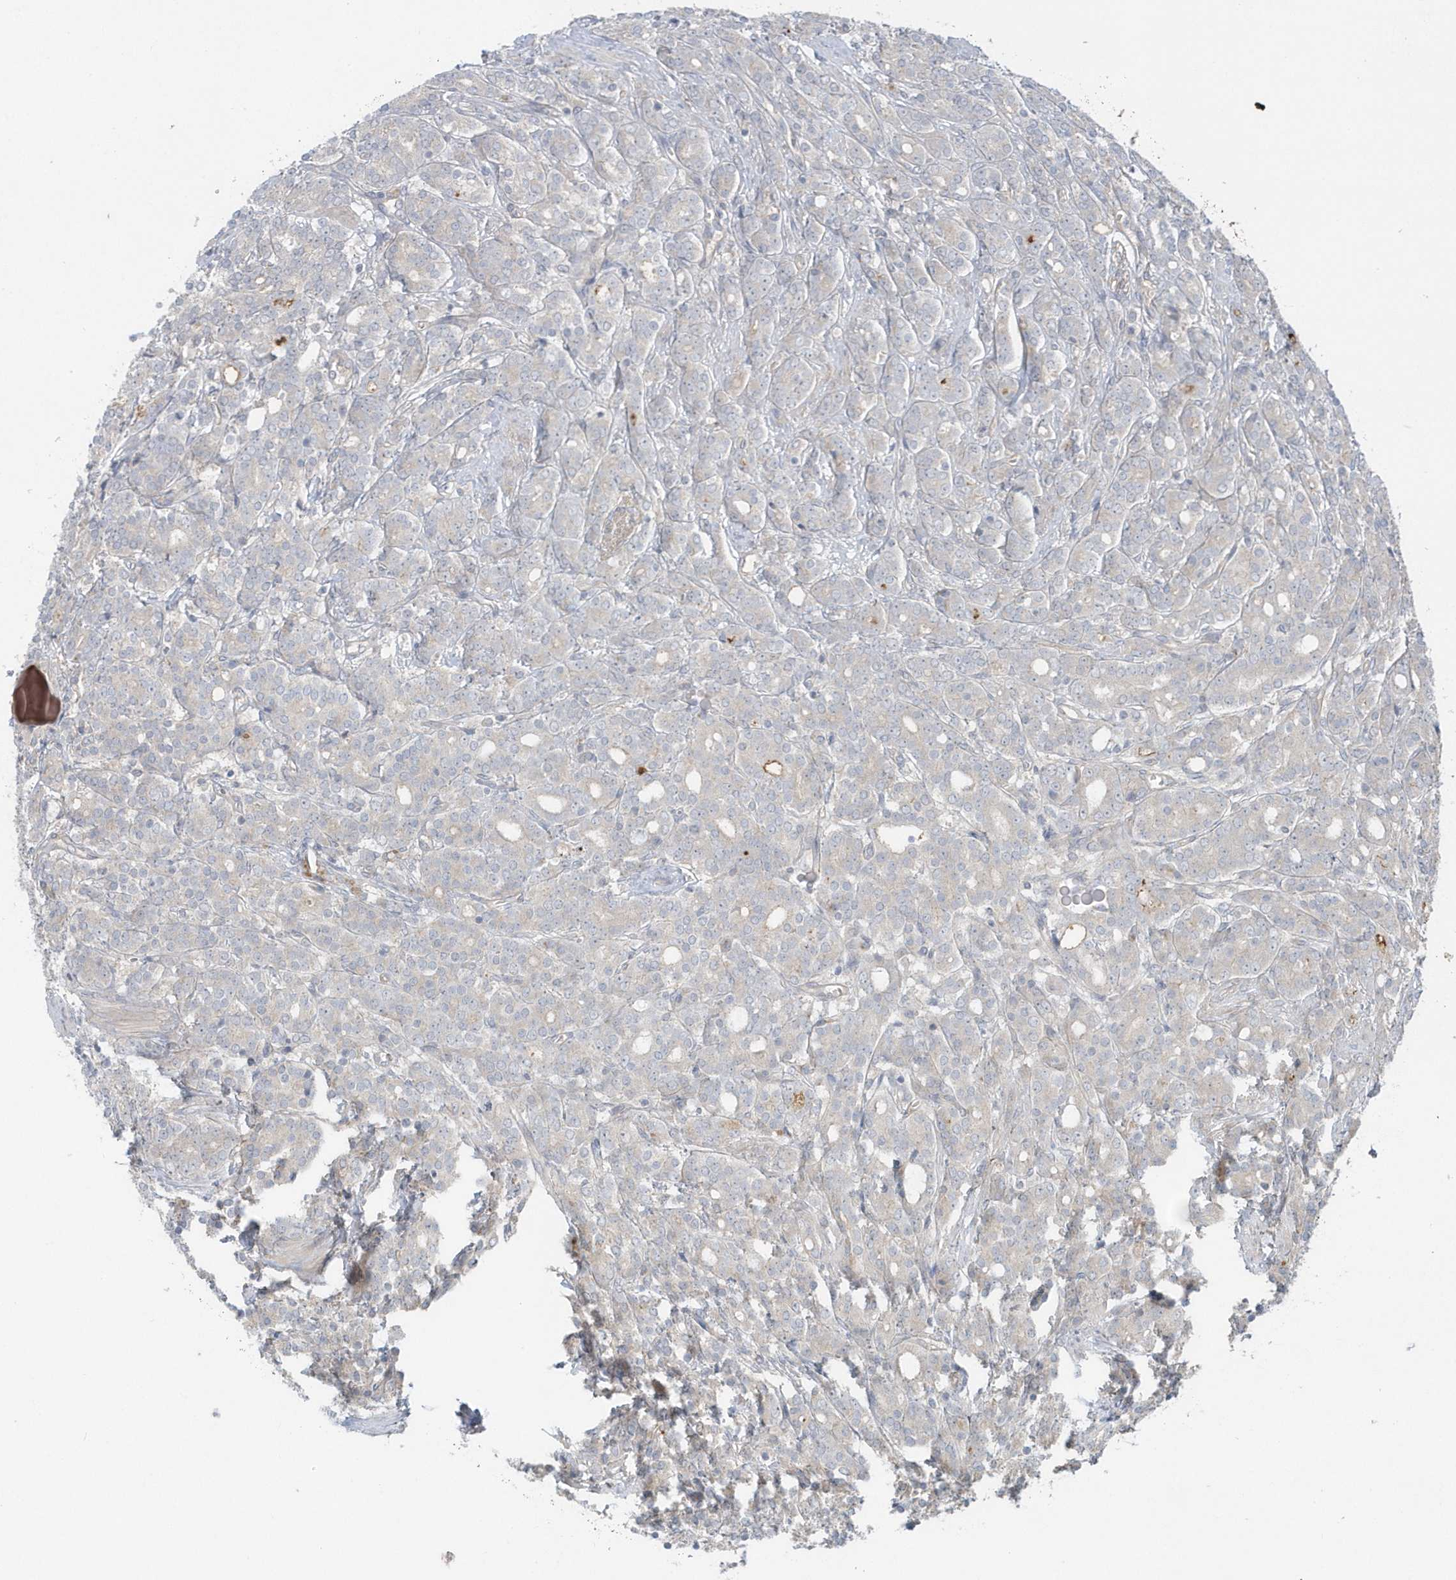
{"staining": {"intensity": "negative", "quantity": "none", "location": "none"}, "tissue": "prostate cancer", "cell_type": "Tumor cells", "image_type": "cancer", "snomed": [{"axis": "morphology", "description": "Adenocarcinoma, High grade"}, {"axis": "topography", "description": "Prostate"}], "caption": "Tumor cells are negative for brown protein staining in prostate cancer. (Brightfield microscopy of DAB immunohistochemistry at high magnification).", "gene": "ACTR1A", "patient": {"sex": "male", "age": 62}}